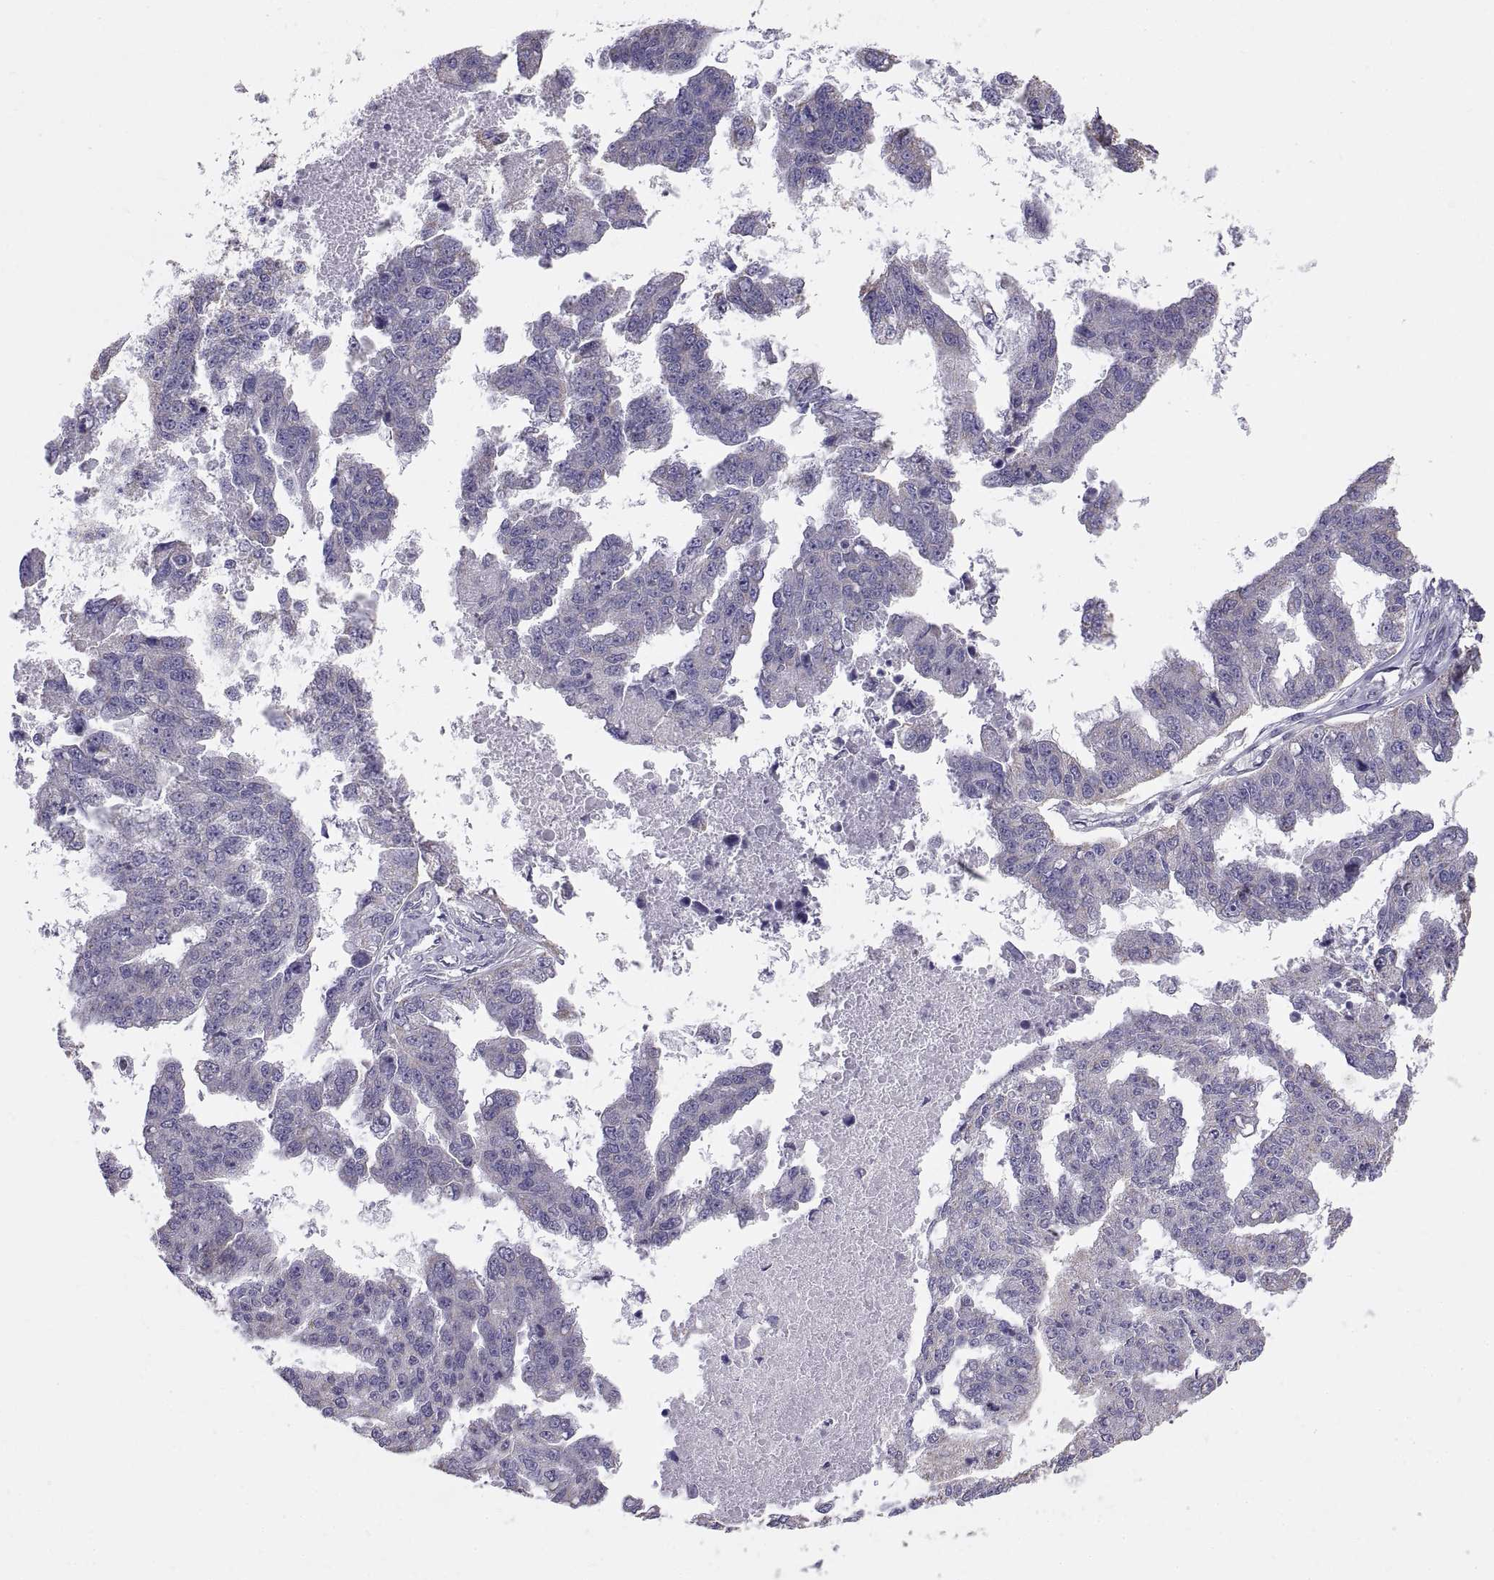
{"staining": {"intensity": "negative", "quantity": "none", "location": "none"}, "tissue": "ovarian cancer", "cell_type": "Tumor cells", "image_type": "cancer", "snomed": [{"axis": "morphology", "description": "Cystadenocarcinoma, serous, NOS"}, {"axis": "topography", "description": "Ovary"}], "caption": "Tumor cells are negative for brown protein staining in ovarian serous cystadenocarcinoma. (Brightfield microscopy of DAB (3,3'-diaminobenzidine) IHC at high magnification).", "gene": "TNNC1", "patient": {"sex": "female", "age": 58}}